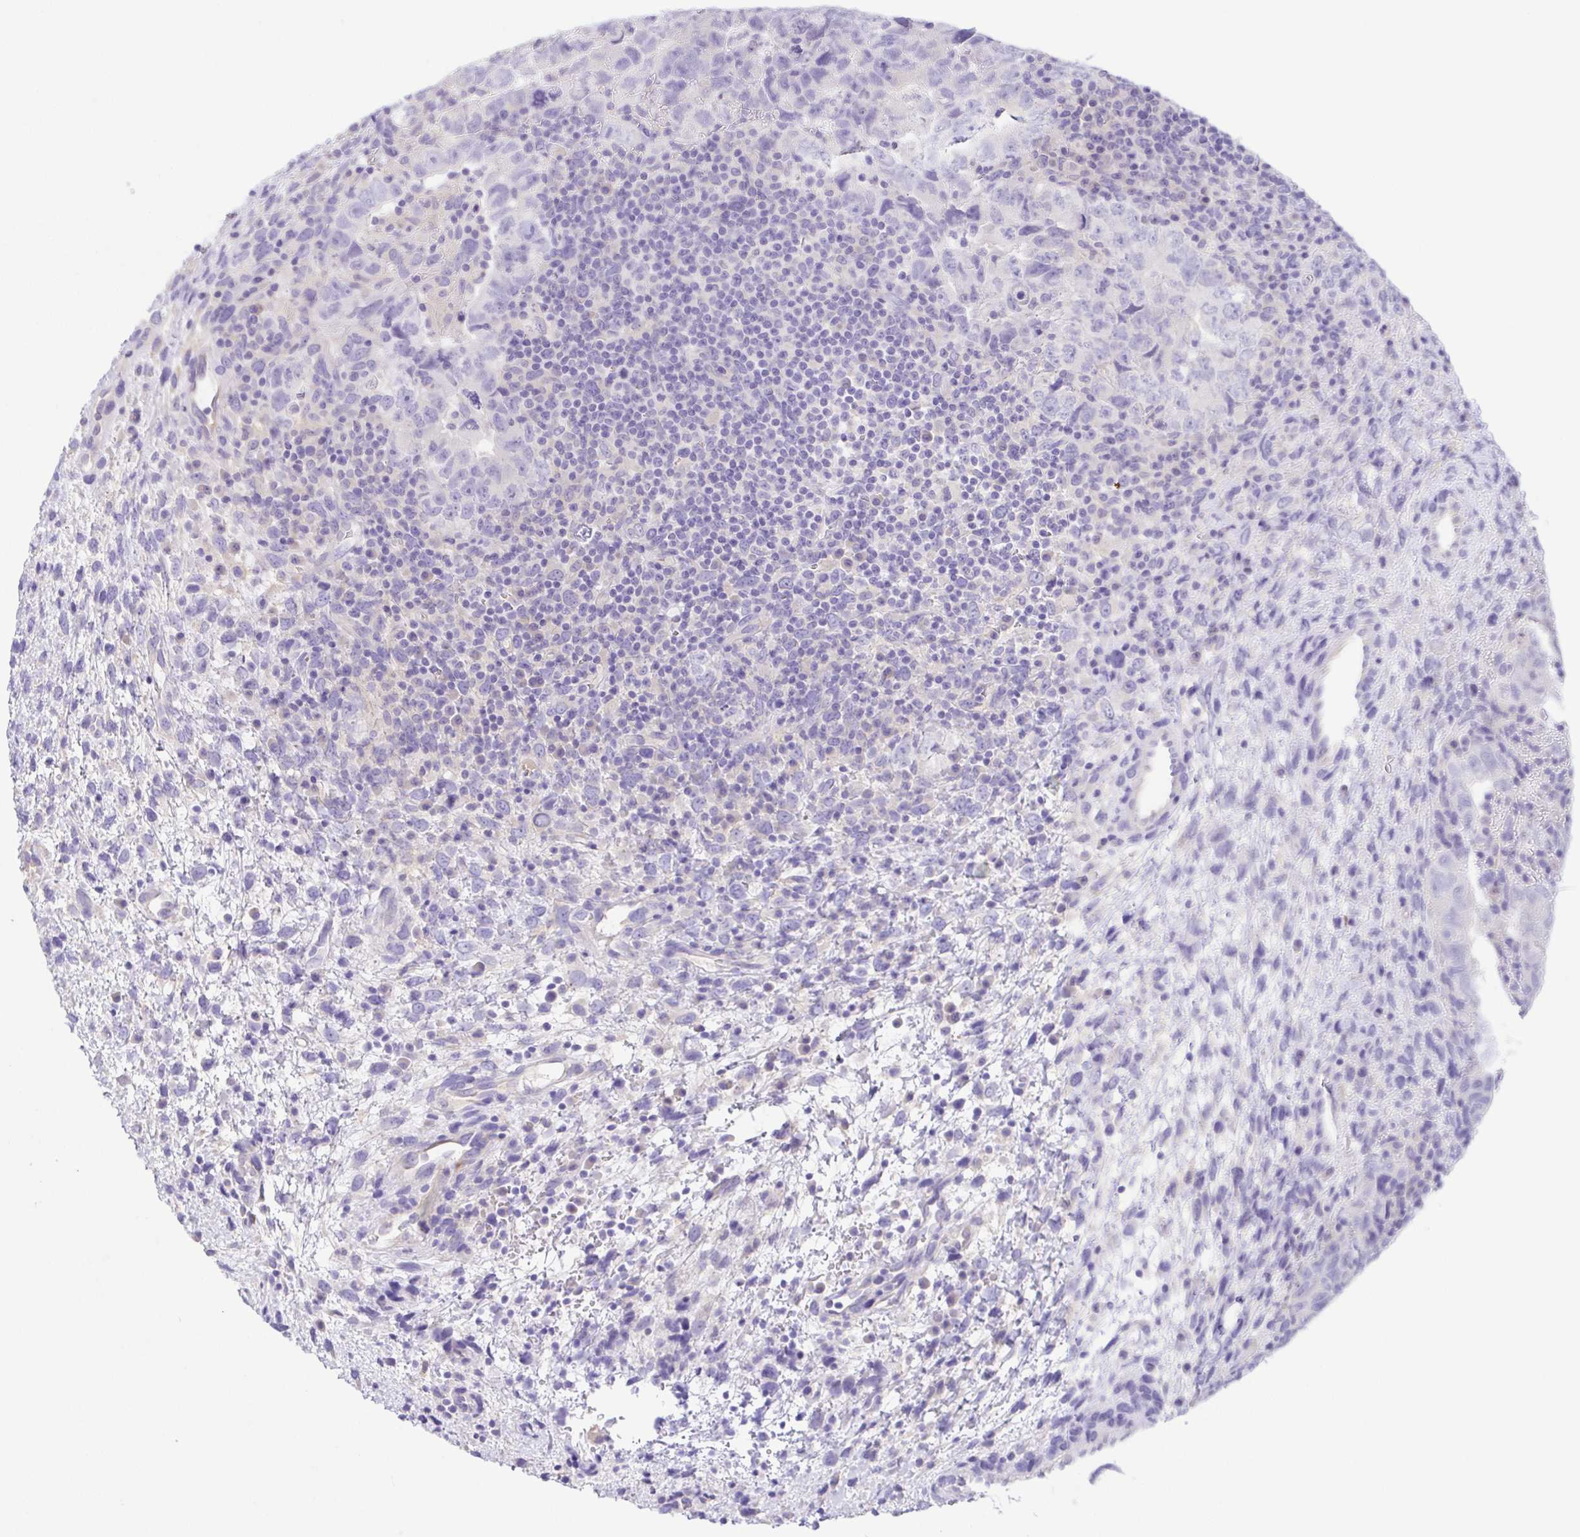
{"staining": {"intensity": "negative", "quantity": "none", "location": "none"}, "tissue": "testis cancer", "cell_type": "Tumor cells", "image_type": "cancer", "snomed": [{"axis": "morphology", "description": "Carcinoma, Embryonal, NOS"}, {"axis": "topography", "description": "Testis"}], "caption": "Tumor cells are negative for brown protein staining in testis cancer.", "gene": "KRTDAP", "patient": {"sex": "male", "age": 24}}